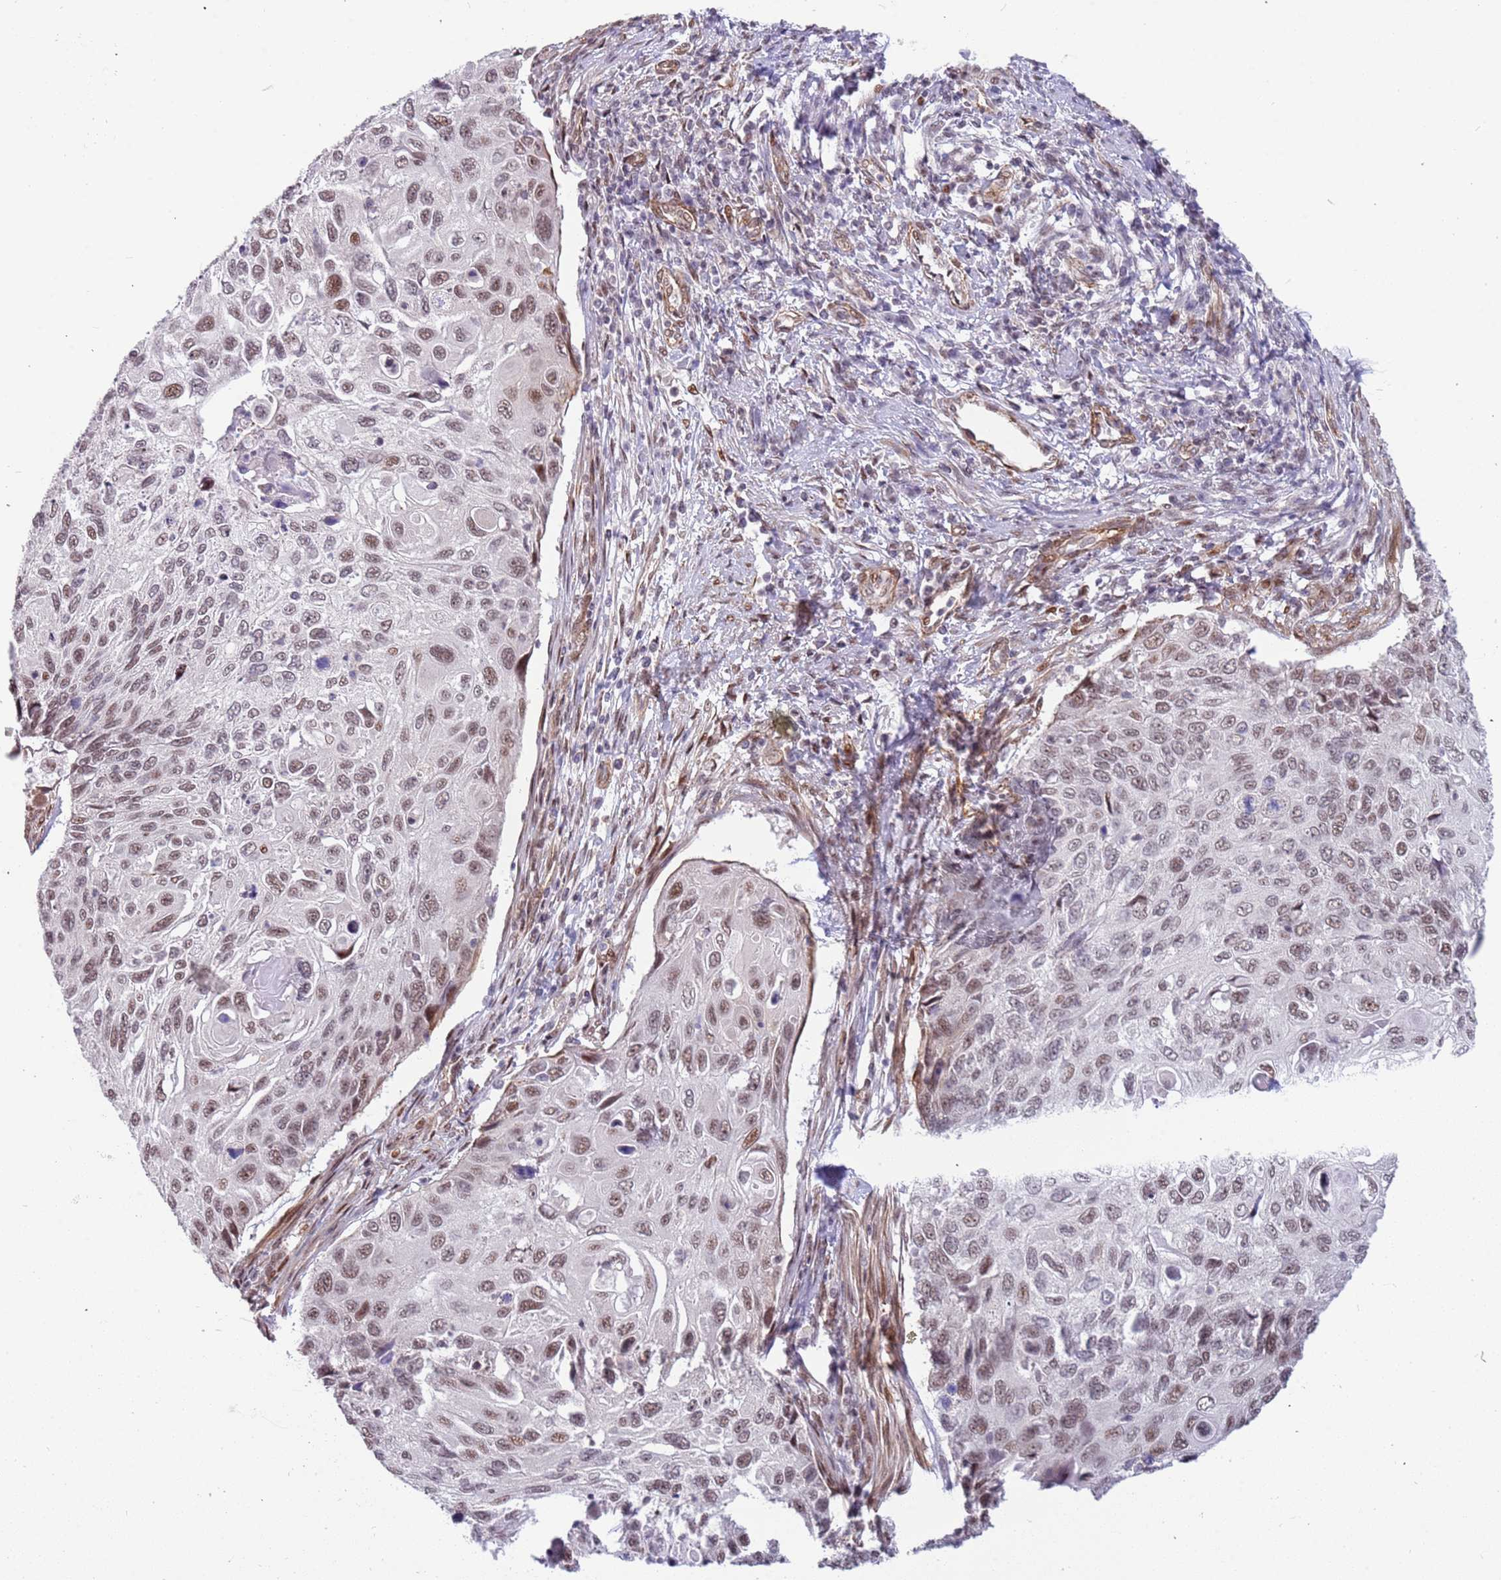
{"staining": {"intensity": "moderate", "quantity": "25%-75%", "location": "nuclear"}, "tissue": "cervical cancer", "cell_type": "Tumor cells", "image_type": "cancer", "snomed": [{"axis": "morphology", "description": "Squamous cell carcinoma, NOS"}, {"axis": "topography", "description": "Cervix"}], "caption": "Tumor cells display medium levels of moderate nuclear expression in approximately 25%-75% of cells in cervical cancer.", "gene": "LRMDA", "patient": {"sex": "female", "age": 70}}